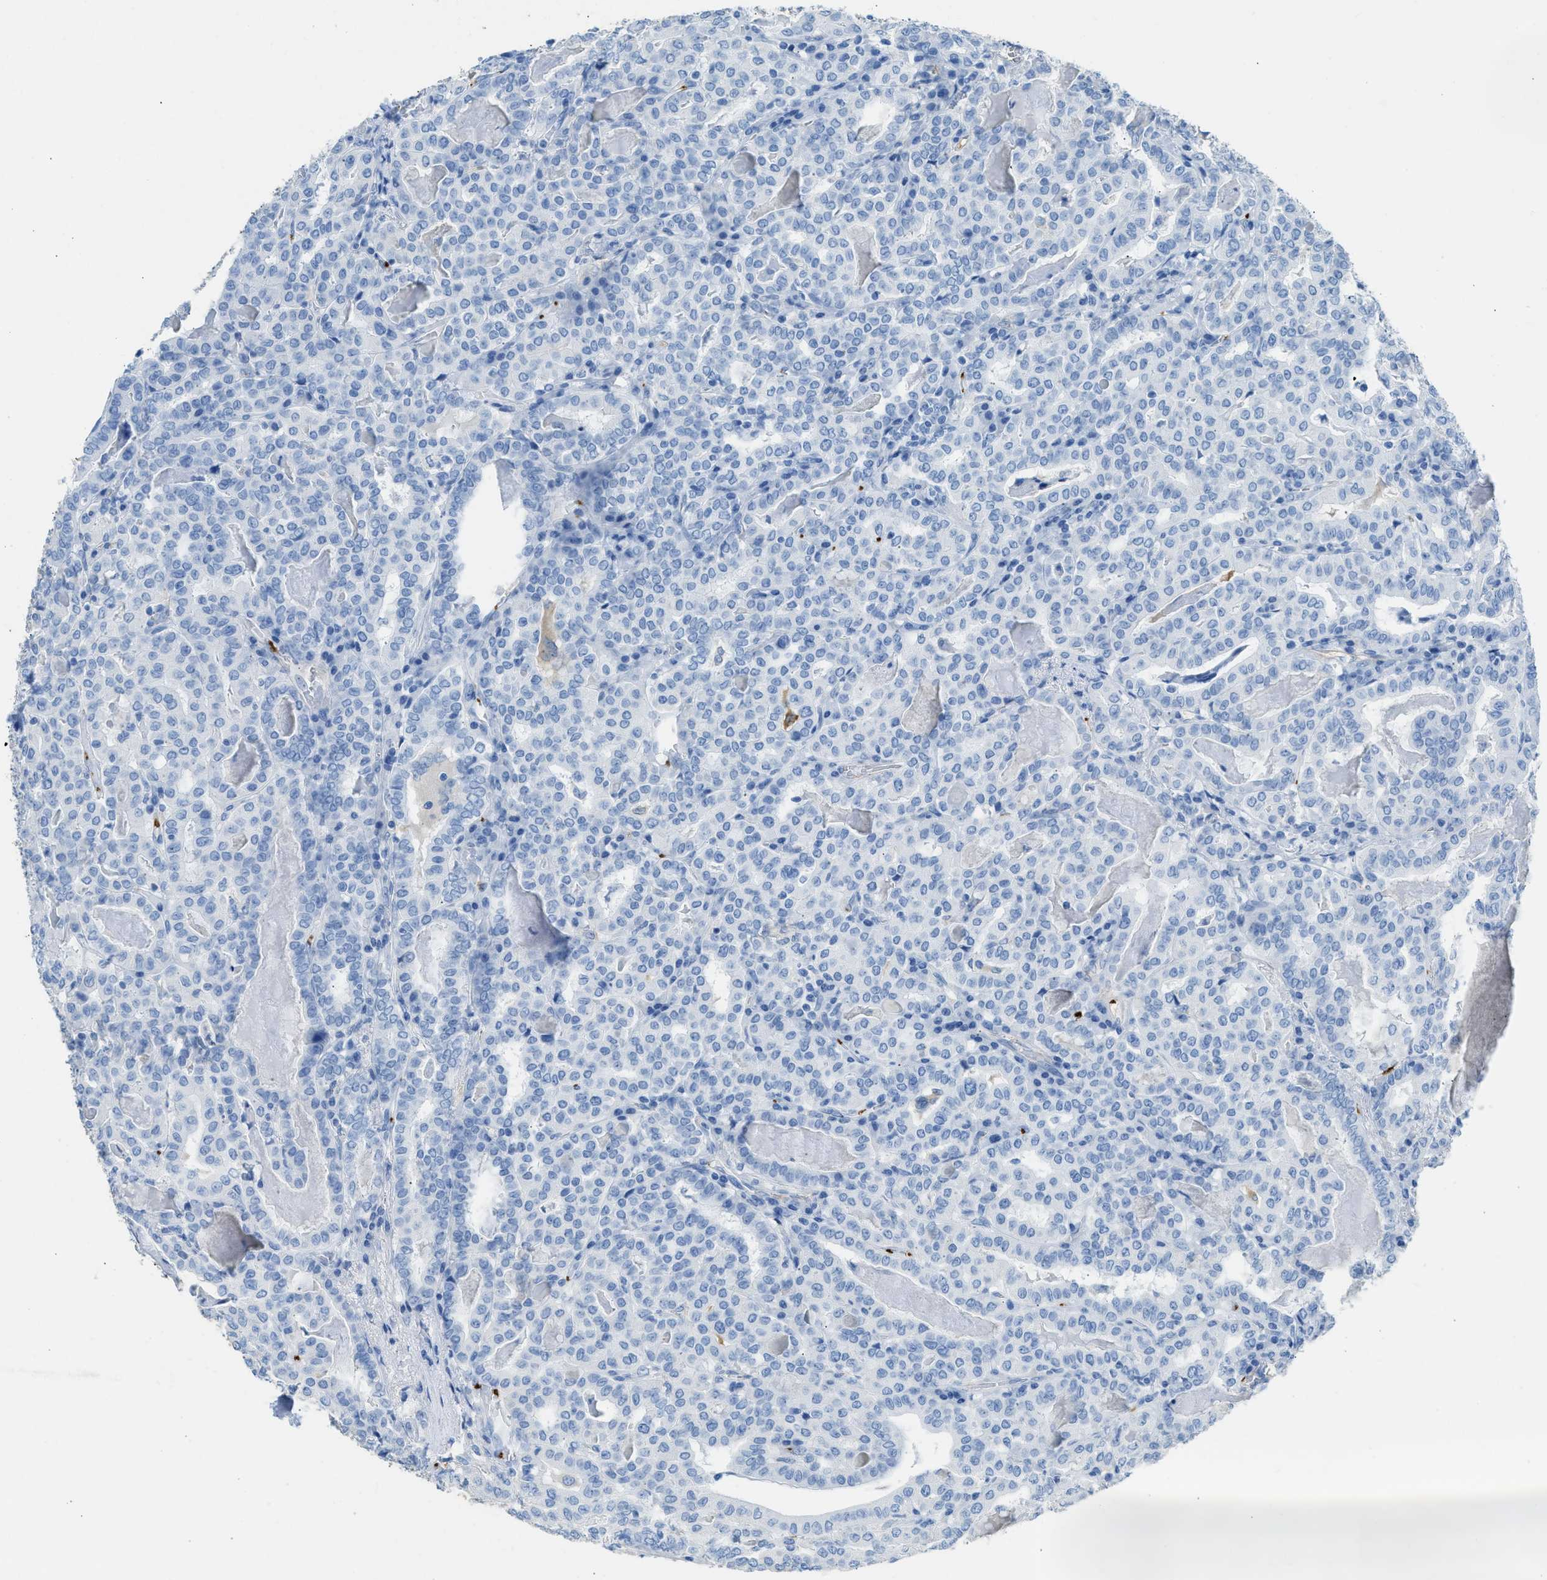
{"staining": {"intensity": "negative", "quantity": "none", "location": "none"}, "tissue": "thyroid cancer", "cell_type": "Tumor cells", "image_type": "cancer", "snomed": [{"axis": "morphology", "description": "Papillary adenocarcinoma, NOS"}, {"axis": "topography", "description": "Thyroid gland"}], "caption": "Immunohistochemistry histopathology image of papillary adenocarcinoma (thyroid) stained for a protein (brown), which reveals no staining in tumor cells.", "gene": "FAIM2", "patient": {"sex": "female", "age": 42}}